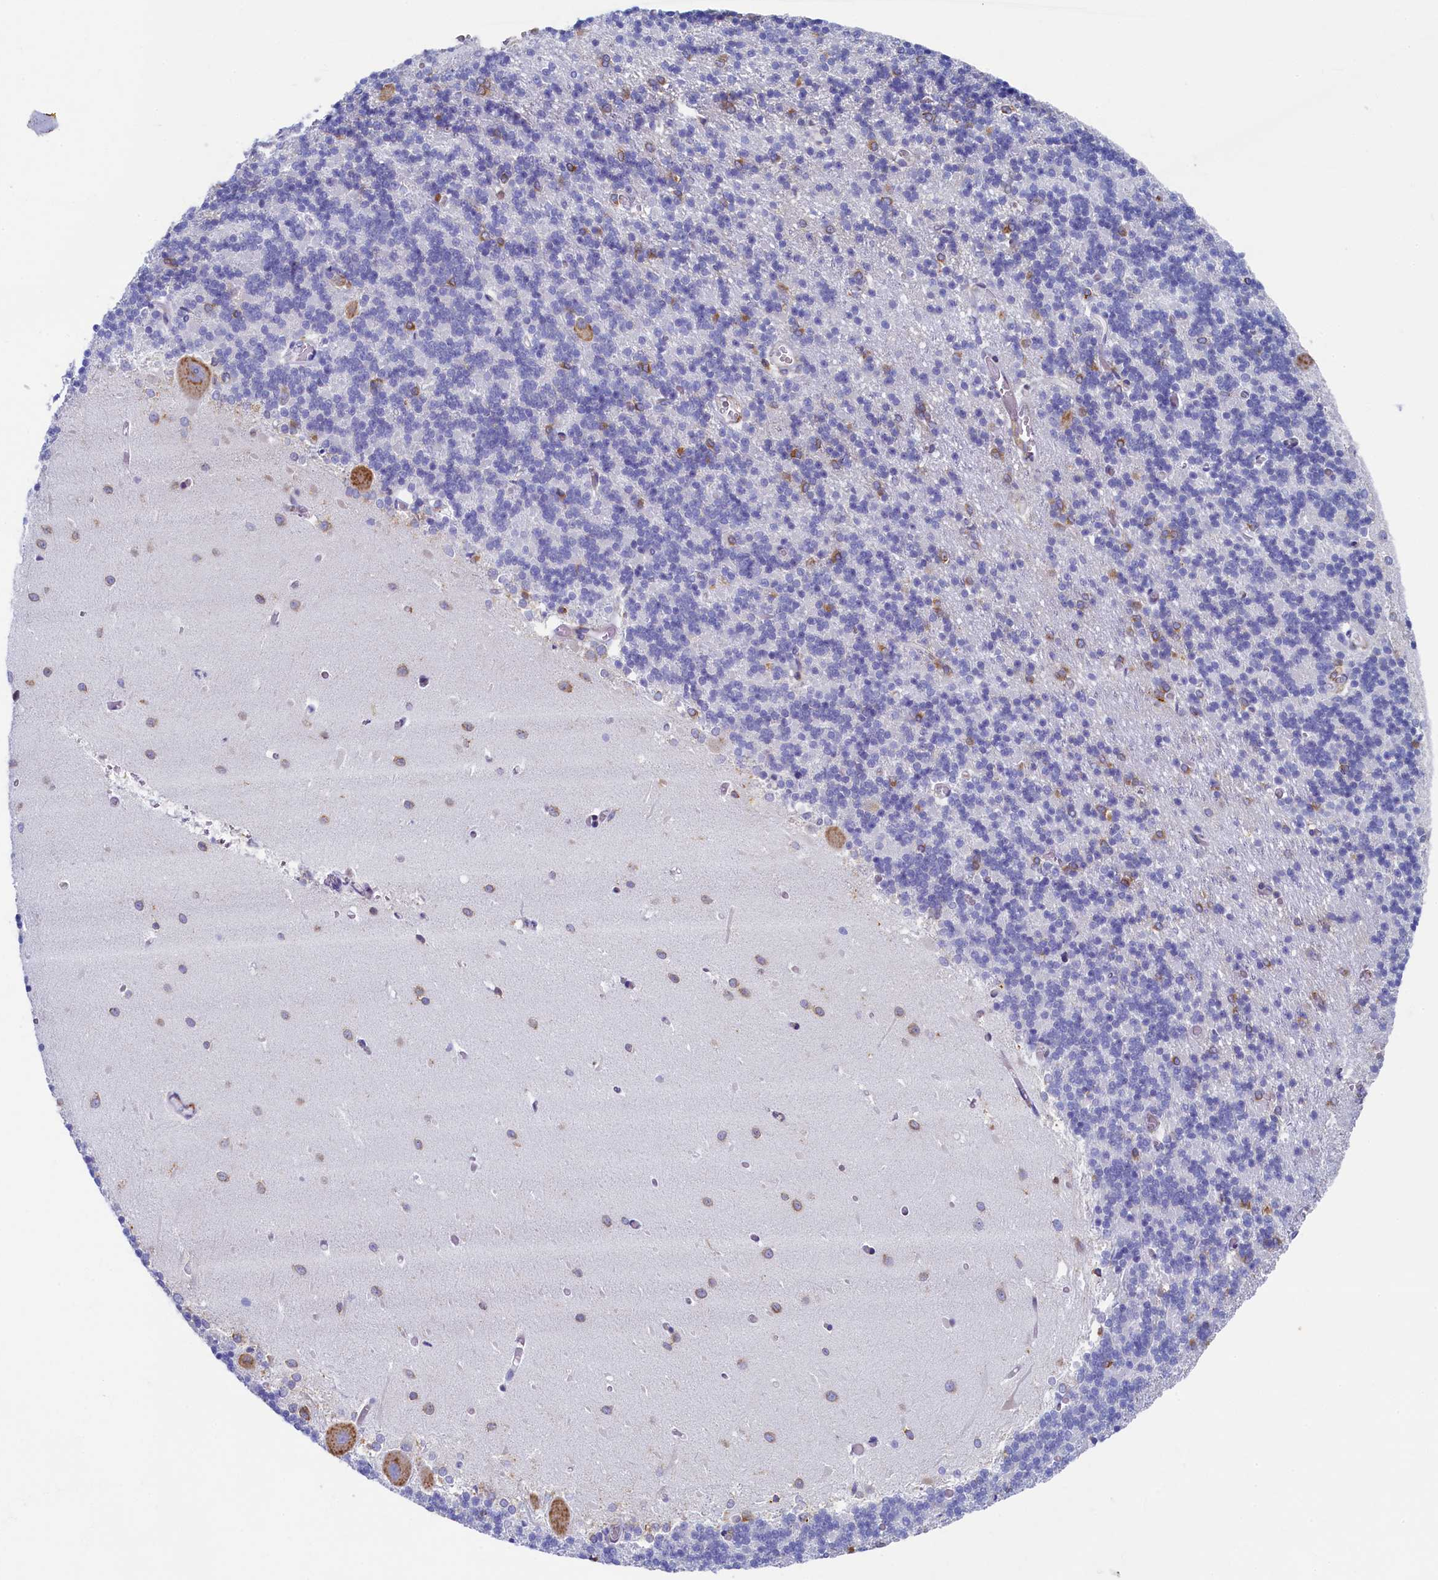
{"staining": {"intensity": "moderate", "quantity": "<25%", "location": "cytoplasmic/membranous"}, "tissue": "cerebellum", "cell_type": "Cells in granular layer", "image_type": "normal", "snomed": [{"axis": "morphology", "description": "Normal tissue, NOS"}, {"axis": "topography", "description": "Cerebellum"}], "caption": "Immunohistochemical staining of benign human cerebellum demonstrates low levels of moderate cytoplasmic/membranous expression in about <25% of cells in granular layer. The protein is stained brown, and the nuclei are stained in blue (DAB (3,3'-diaminobenzidine) IHC with brightfield microscopy, high magnification).", "gene": "TMEM18", "patient": {"sex": "male", "age": 37}}